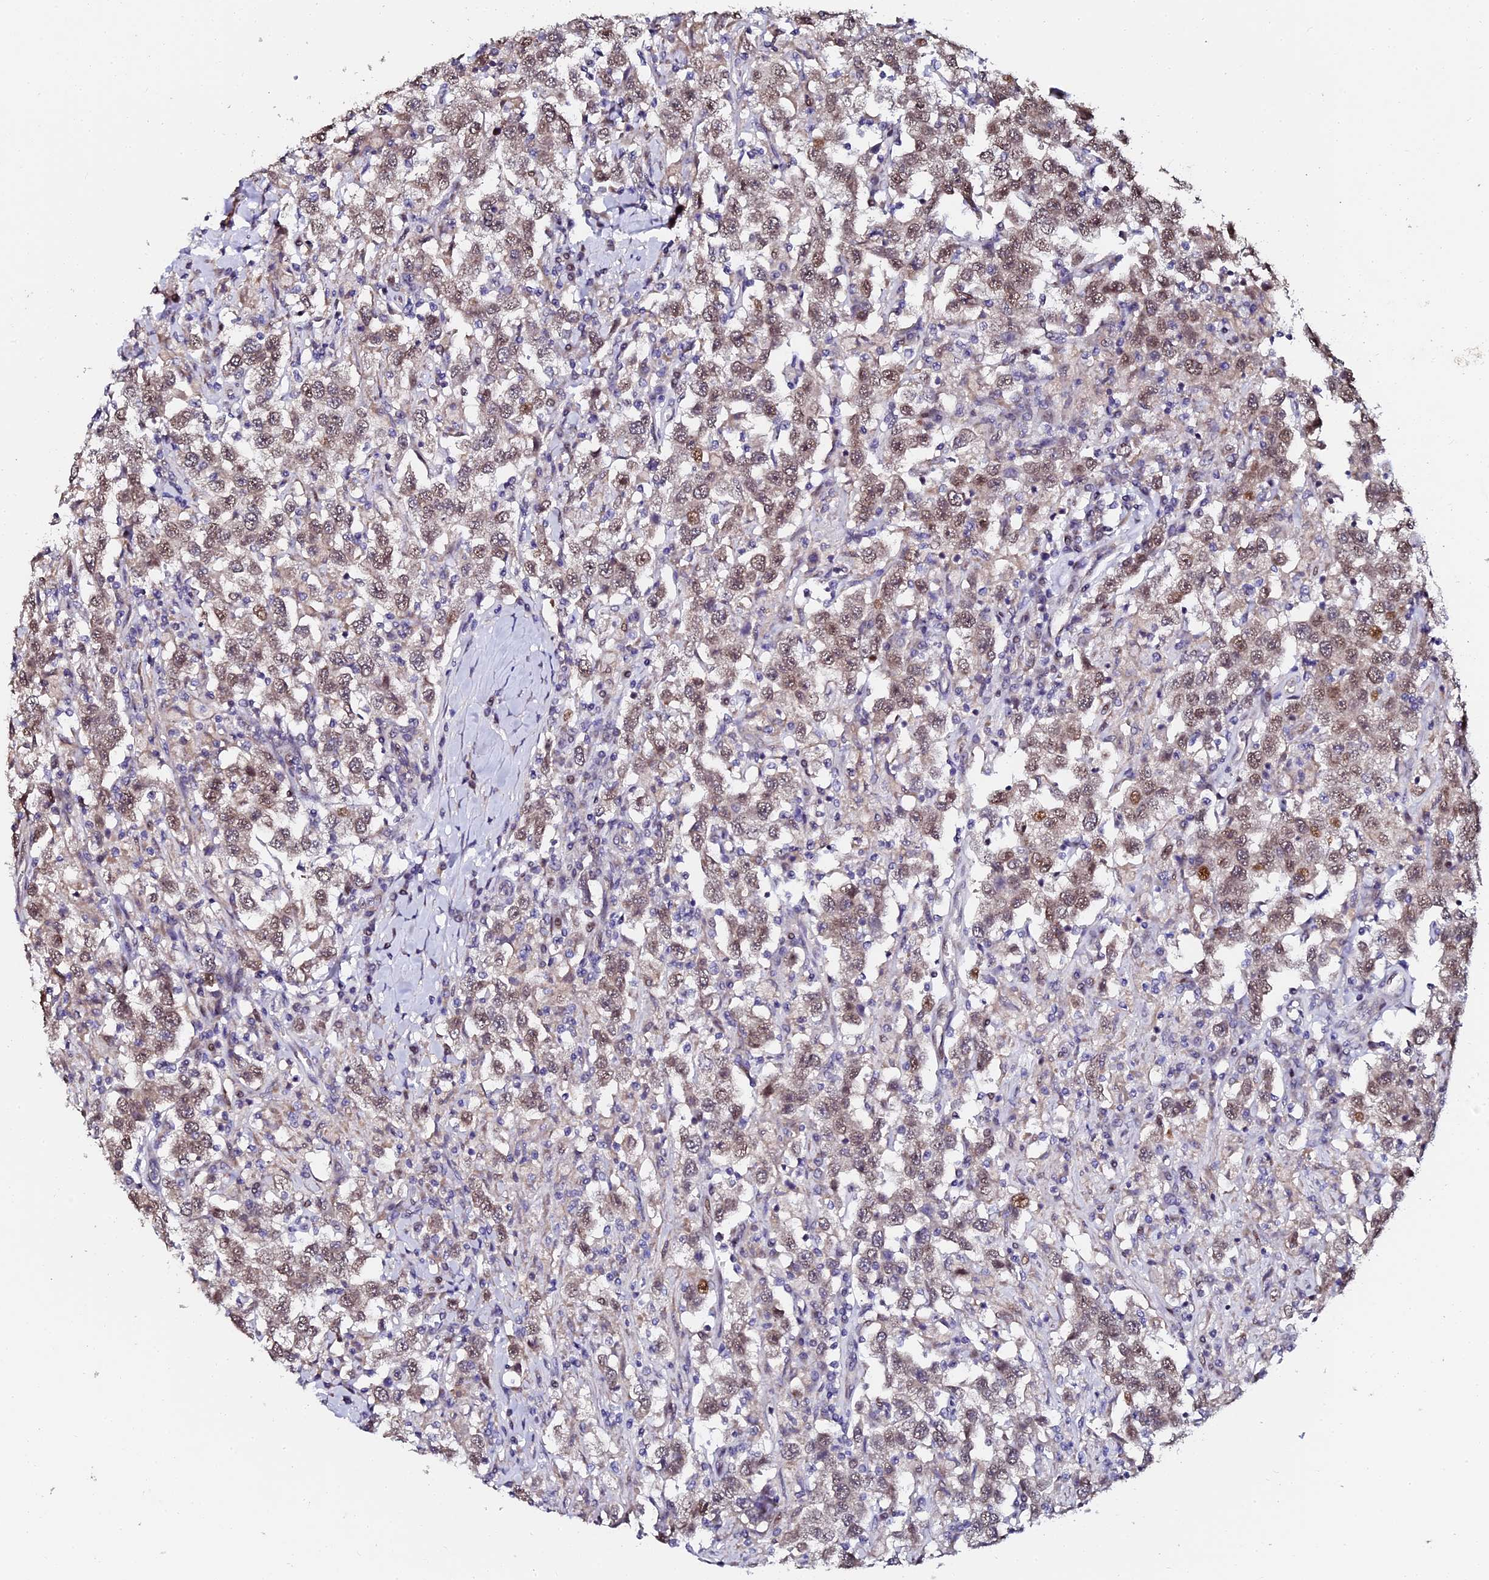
{"staining": {"intensity": "weak", "quantity": ">75%", "location": "nuclear"}, "tissue": "testis cancer", "cell_type": "Tumor cells", "image_type": "cancer", "snomed": [{"axis": "morphology", "description": "Seminoma, NOS"}, {"axis": "topography", "description": "Testis"}], "caption": "Protein analysis of testis cancer tissue demonstrates weak nuclear expression in about >75% of tumor cells.", "gene": "GPN3", "patient": {"sex": "male", "age": 41}}